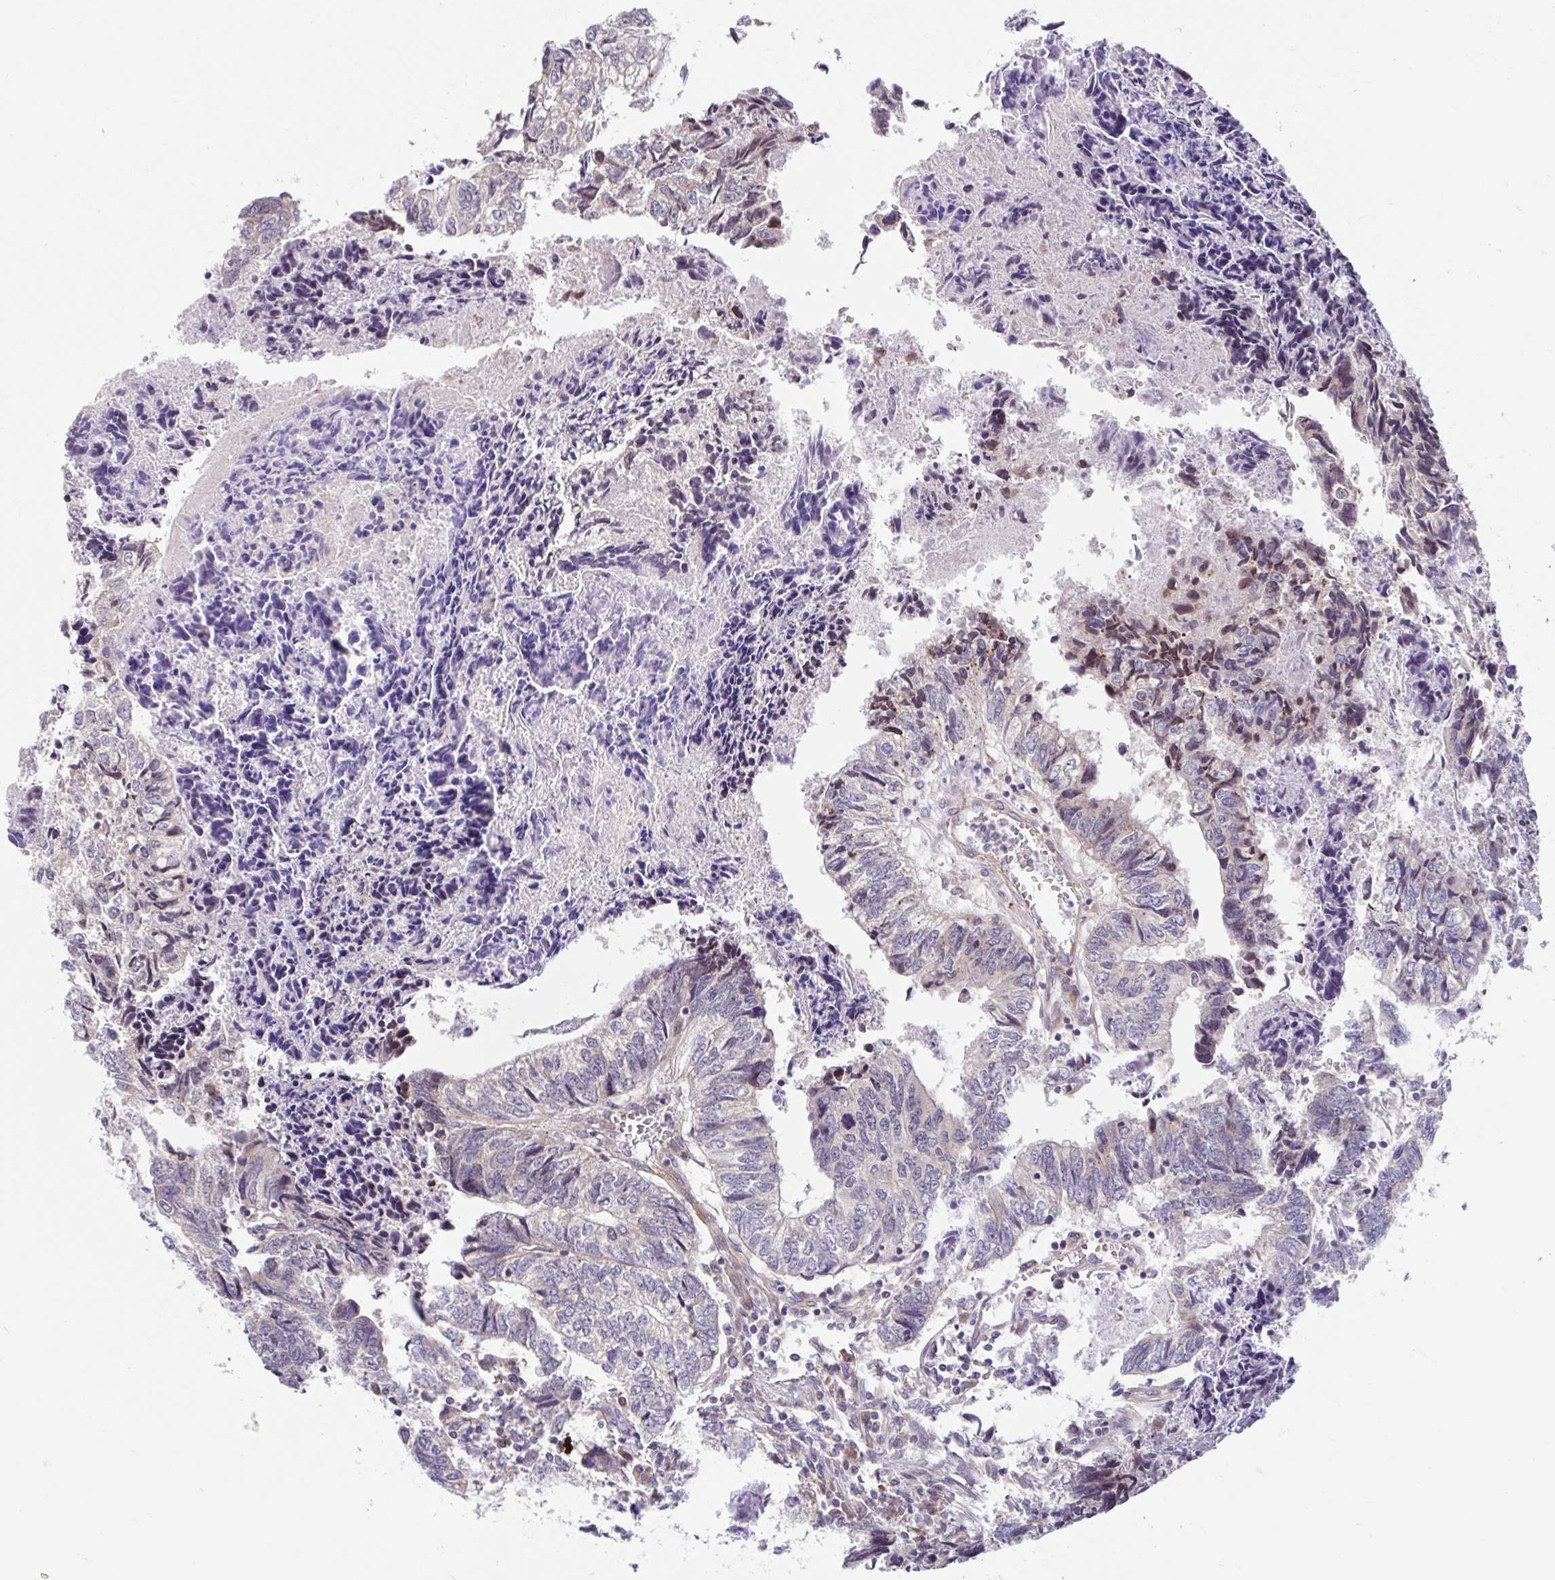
{"staining": {"intensity": "weak", "quantity": "<25%", "location": "cytoplasmic/membranous"}, "tissue": "colorectal cancer", "cell_type": "Tumor cells", "image_type": "cancer", "snomed": [{"axis": "morphology", "description": "Adenocarcinoma, NOS"}, {"axis": "topography", "description": "Colon"}], "caption": "Immunohistochemistry image of neoplastic tissue: adenocarcinoma (colorectal) stained with DAB (3,3'-diaminobenzidine) demonstrates no significant protein staining in tumor cells.", "gene": "NT5C1B", "patient": {"sex": "male", "age": 86}}